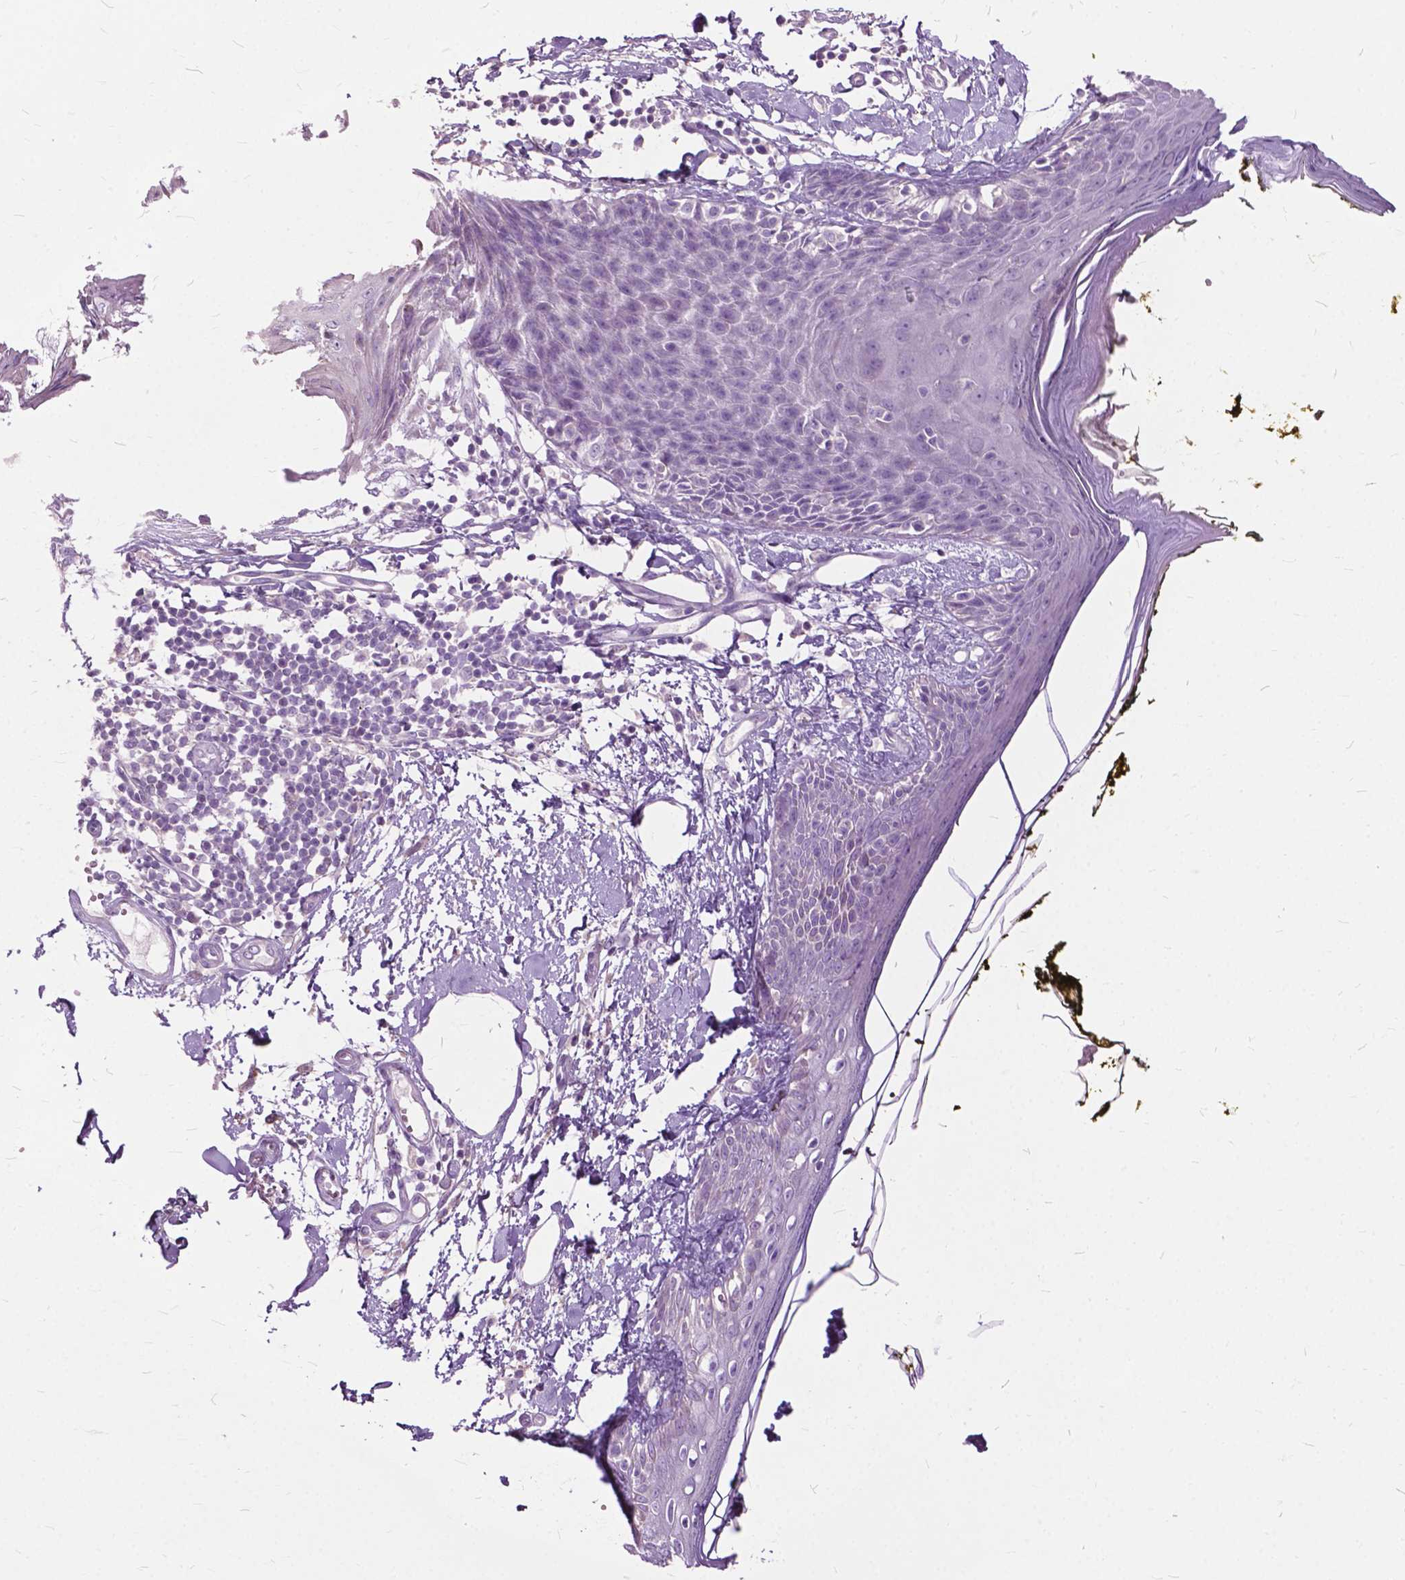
{"staining": {"intensity": "negative", "quantity": "none", "location": "none"}, "tissue": "skin", "cell_type": "Fibroblasts", "image_type": "normal", "snomed": [{"axis": "morphology", "description": "Normal tissue, NOS"}, {"axis": "topography", "description": "Skin"}], "caption": "Skin was stained to show a protein in brown. There is no significant expression in fibroblasts. (Immunohistochemistry, brightfield microscopy, high magnification).", "gene": "PRR35", "patient": {"sex": "male", "age": 76}}